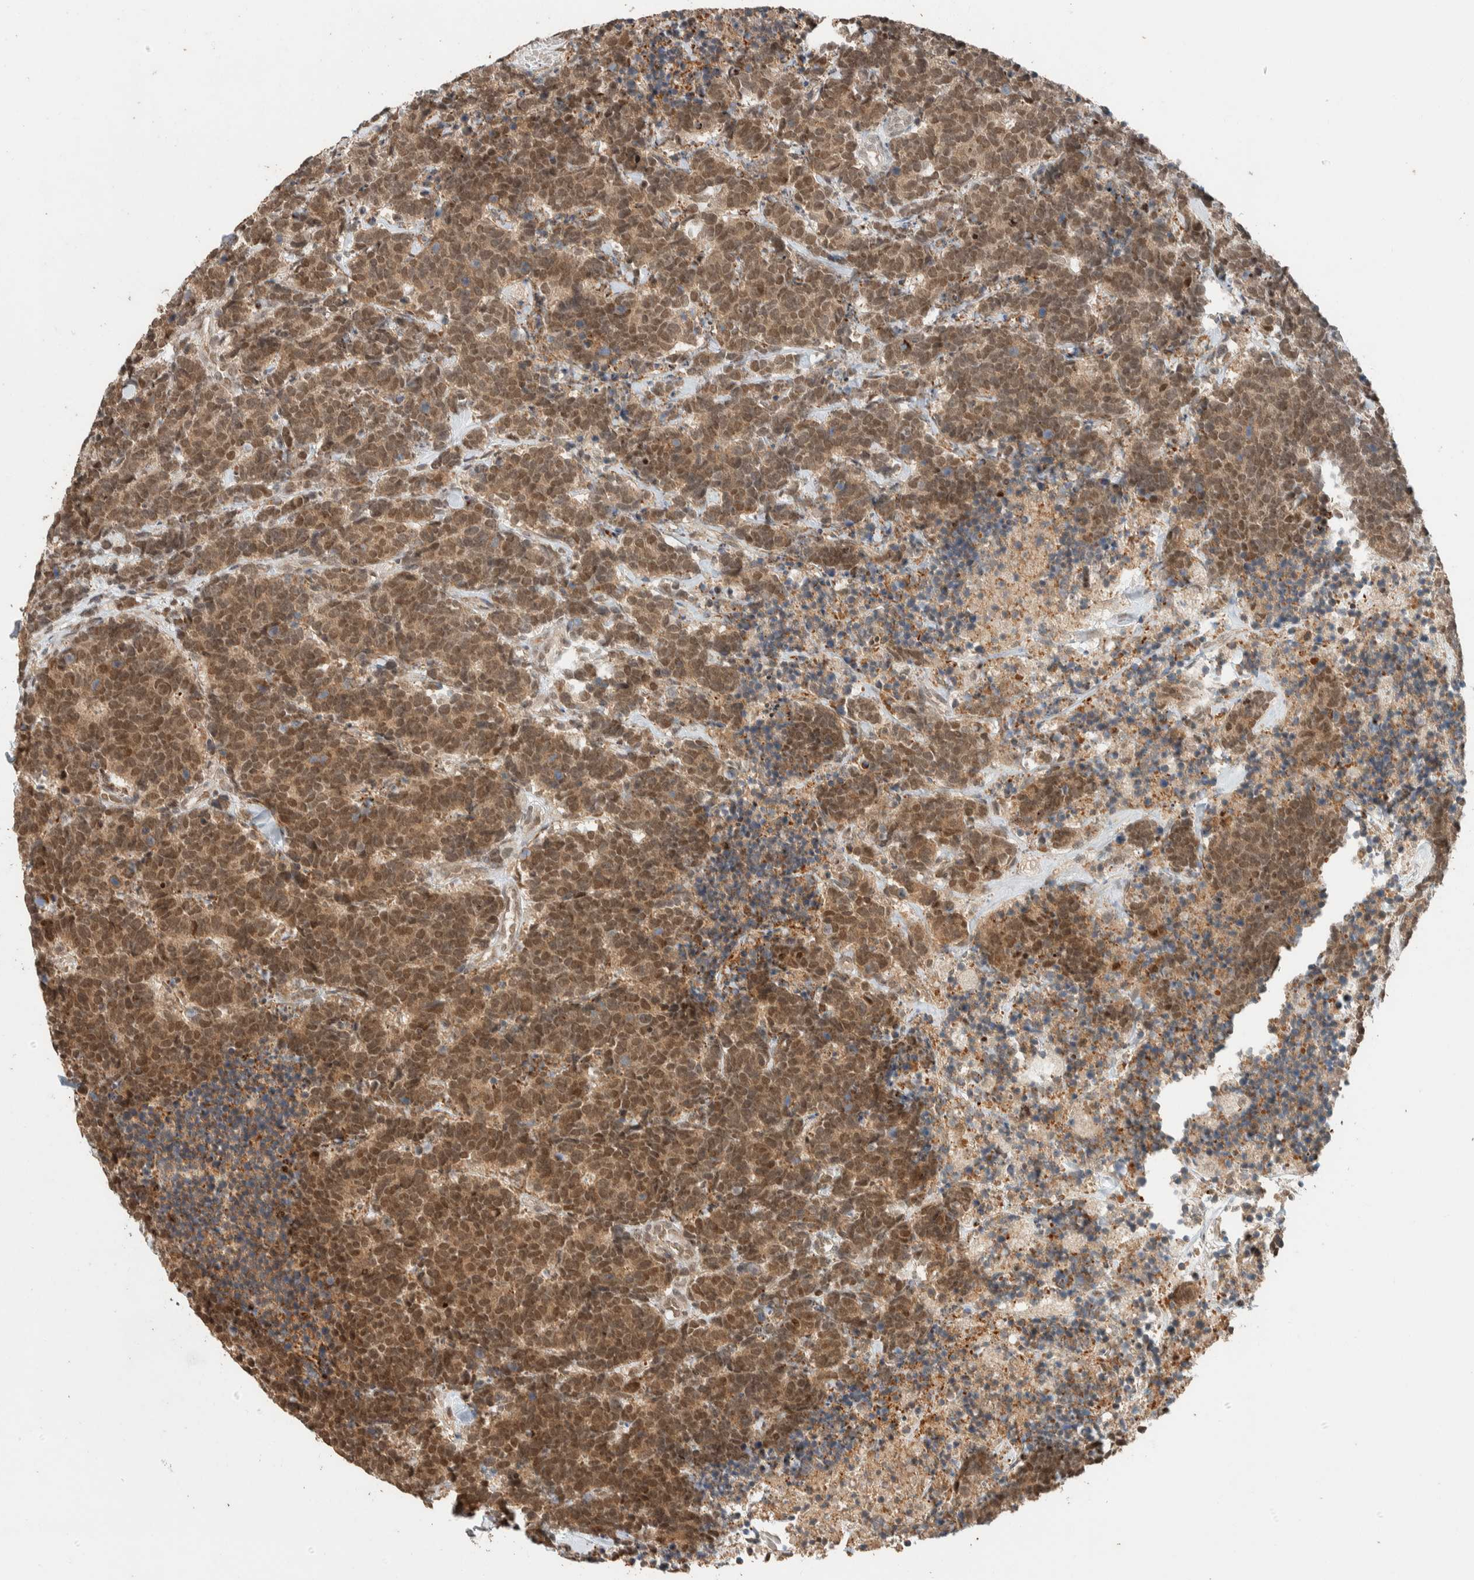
{"staining": {"intensity": "moderate", "quantity": ">75%", "location": "cytoplasmic/membranous,nuclear"}, "tissue": "carcinoid", "cell_type": "Tumor cells", "image_type": "cancer", "snomed": [{"axis": "morphology", "description": "Carcinoma, NOS"}, {"axis": "morphology", "description": "Carcinoid, malignant, NOS"}, {"axis": "topography", "description": "Urinary bladder"}], "caption": "A medium amount of moderate cytoplasmic/membranous and nuclear positivity is appreciated in approximately >75% of tumor cells in malignant carcinoid tissue.", "gene": "ZBTB2", "patient": {"sex": "male", "age": 57}}